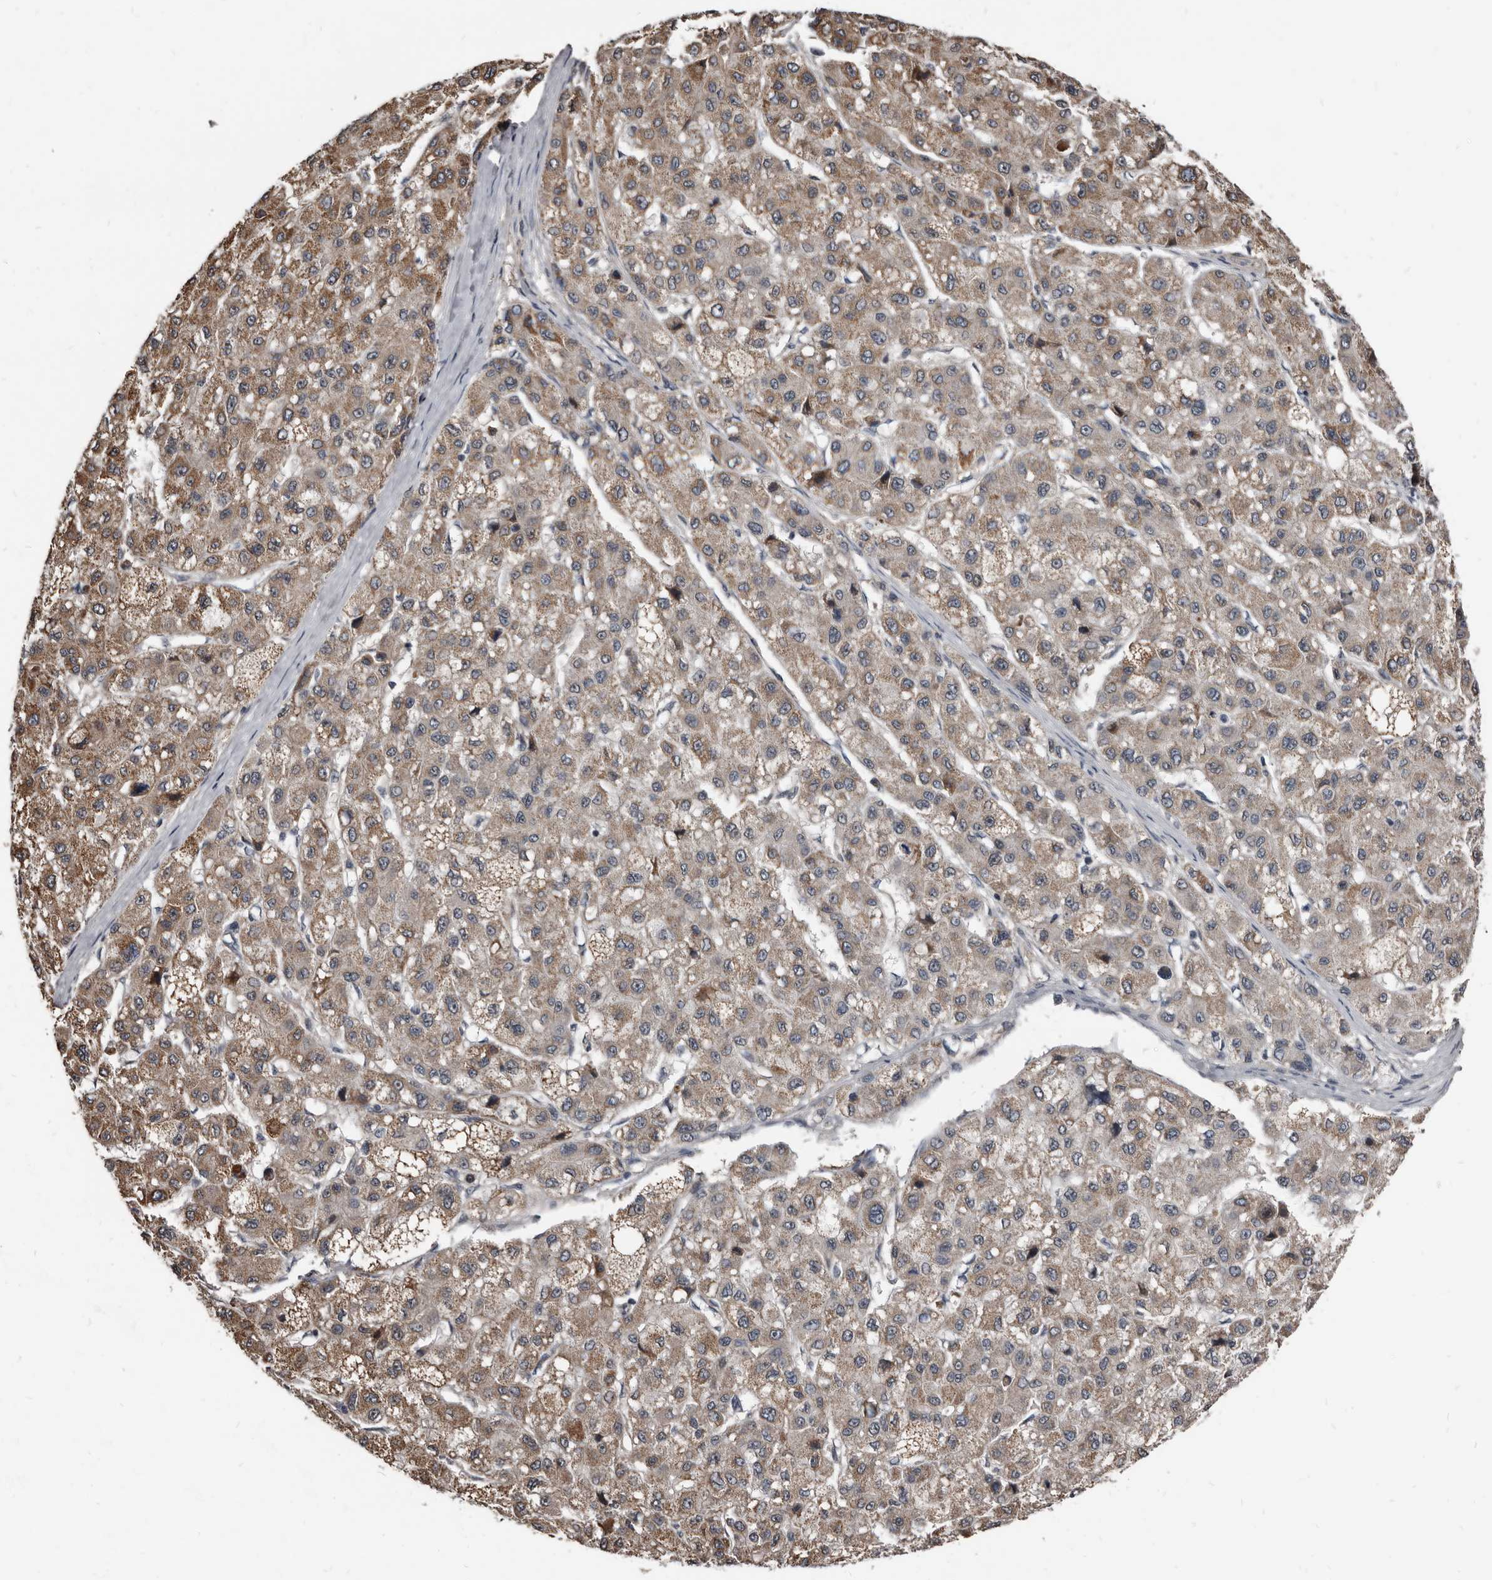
{"staining": {"intensity": "weak", "quantity": ">75%", "location": "cytoplasmic/membranous"}, "tissue": "liver cancer", "cell_type": "Tumor cells", "image_type": "cancer", "snomed": [{"axis": "morphology", "description": "Carcinoma, Hepatocellular, NOS"}, {"axis": "topography", "description": "Liver"}], "caption": "Hepatocellular carcinoma (liver) stained with a brown dye shows weak cytoplasmic/membranous positive expression in approximately >75% of tumor cells.", "gene": "DHPS", "patient": {"sex": "male", "age": 80}}